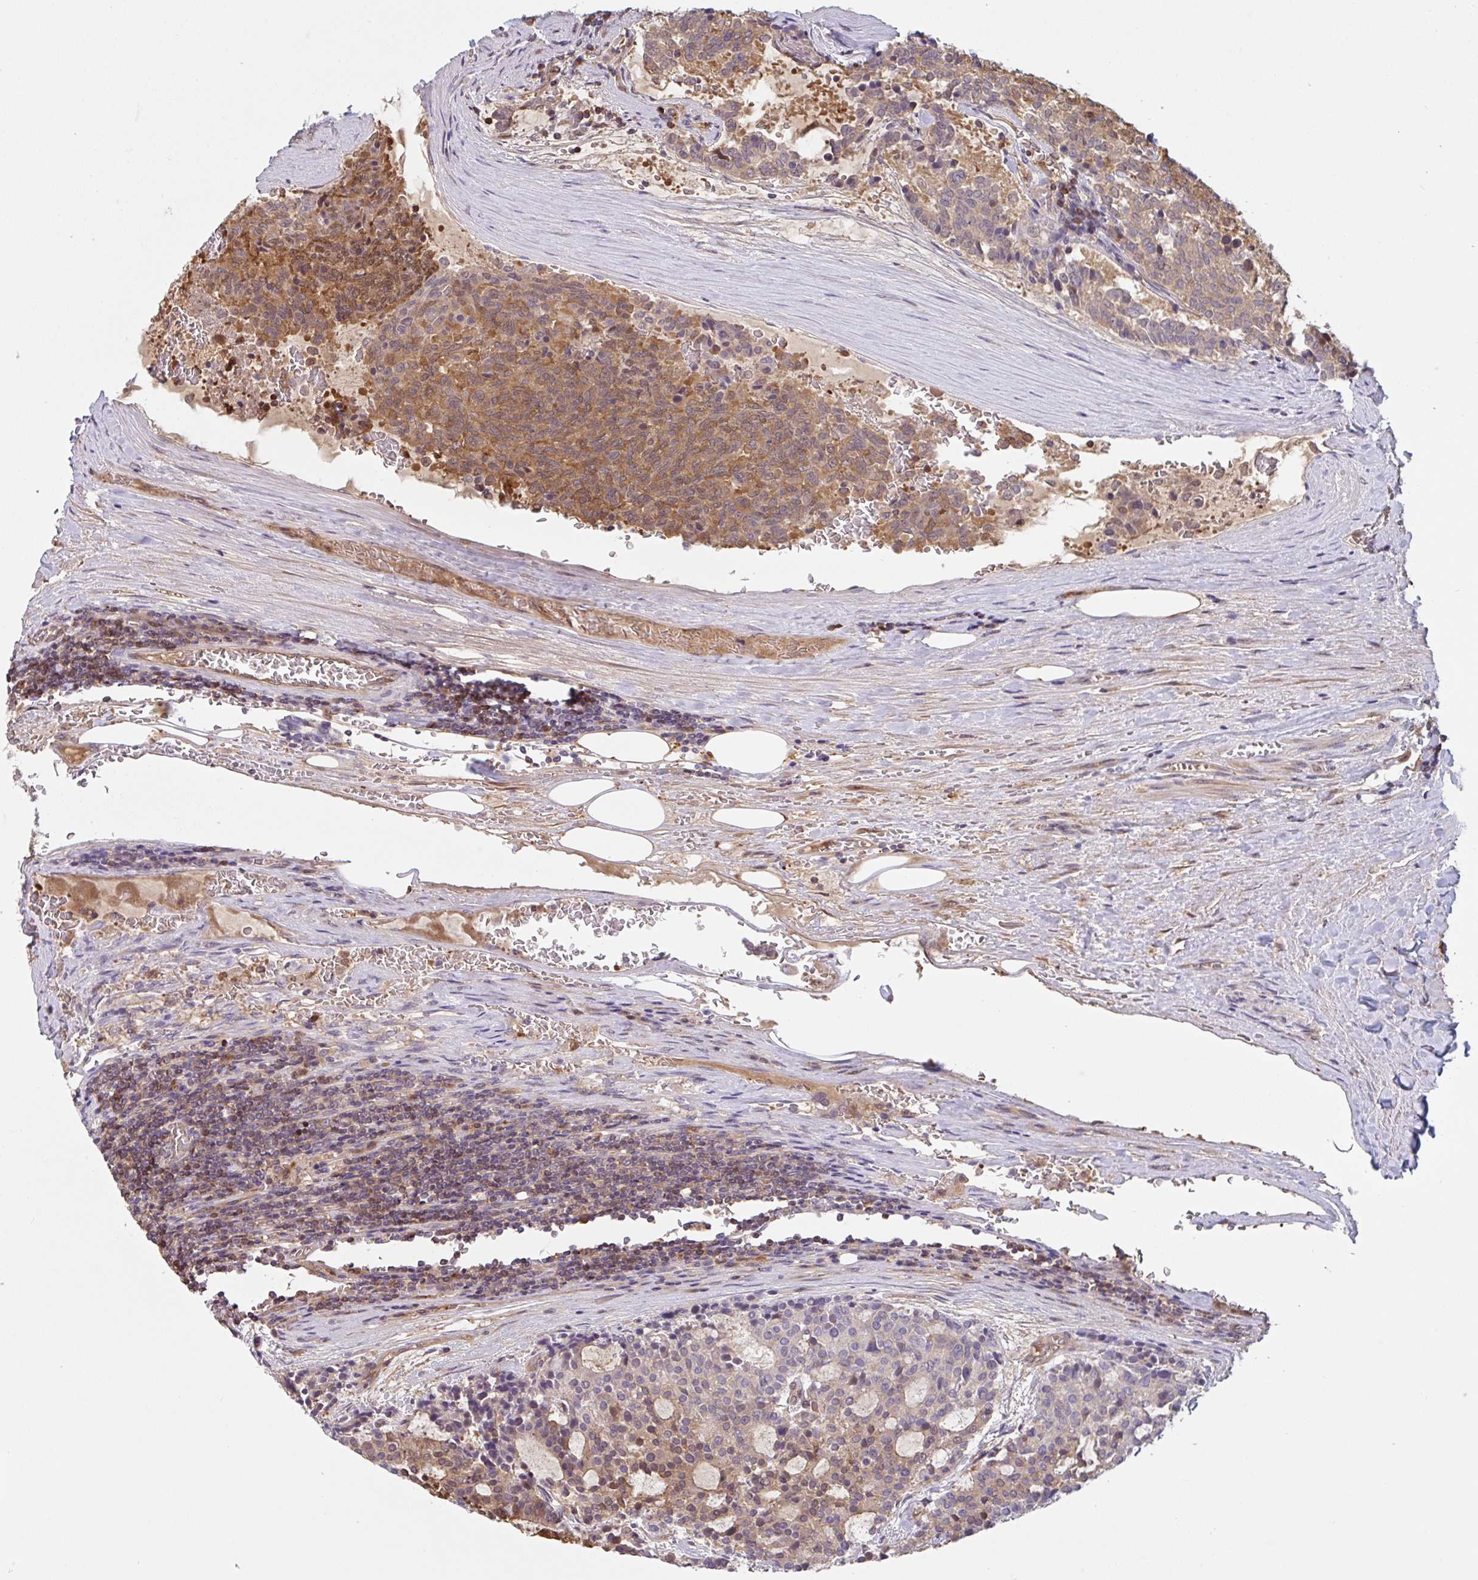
{"staining": {"intensity": "moderate", "quantity": ">75%", "location": "cytoplasmic/membranous"}, "tissue": "carcinoid", "cell_type": "Tumor cells", "image_type": "cancer", "snomed": [{"axis": "morphology", "description": "Carcinoid, malignant, NOS"}, {"axis": "topography", "description": "Pancreas"}], "caption": "DAB immunohistochemical staining of carcinoid demonstrates moderate cytoplasmic/membranous protein positivity in about >75% of tumor cells. (DAB (3,3'-diaminobenzidine) = brown stain, brightfield microscopy at high magnification).", "gene": "OTOP2", "patient": {"sex": "female", "age": 54}}